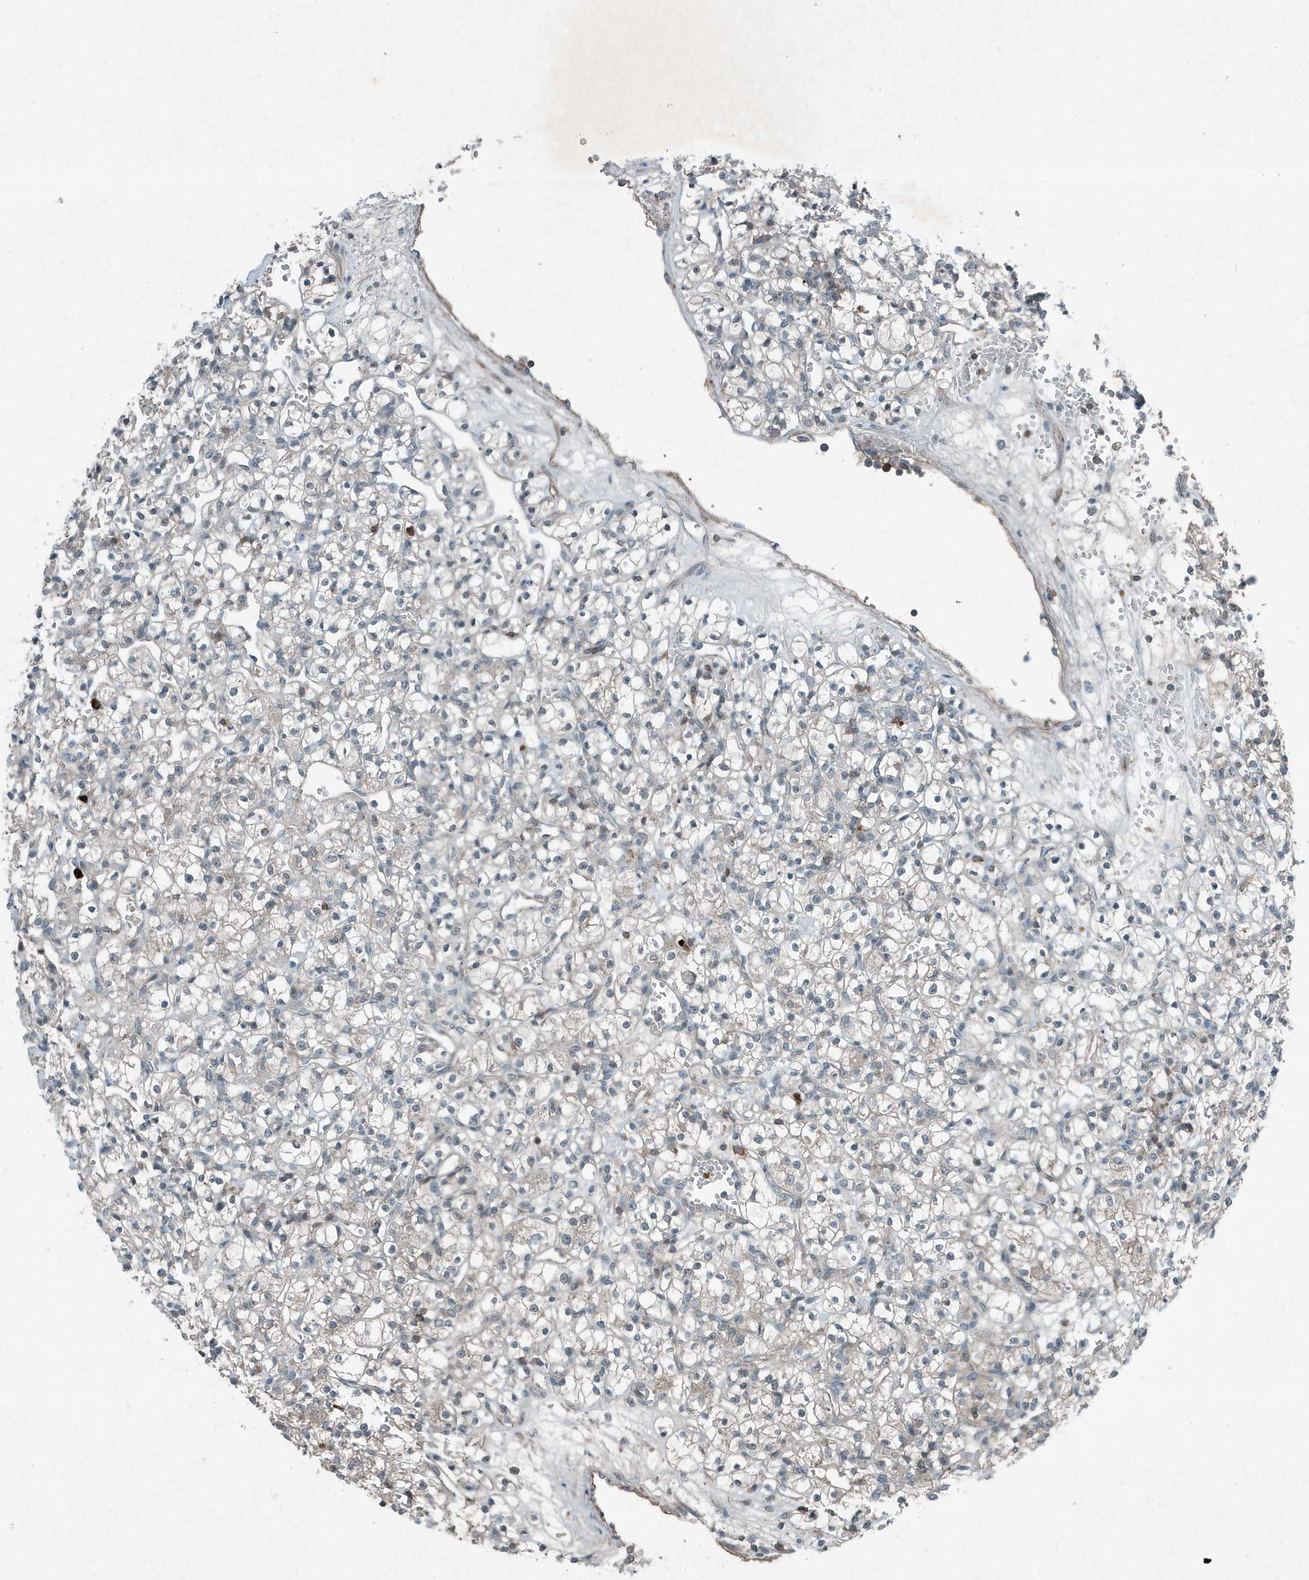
{"staining": {"intensity": "negative", "quantity": "none", "location": "none"}, "tissue": "renal cancer", "cell_type": "Tumor cells", "image_type": "cancer", "snomed": [{"axis": "morphology", "description": "Adenocarcinoma, NOS"}, {"axis": "topography", "description": "Kidney"}], "caption": "DAB (3,3'-diaminobenzidine) immunohistochemical staining of human renal cancer (adenocarcinoma) demonstrates no significant positivity in tumor cells.", "gene": "DAPP1", "patient": {"sex": "female", "age": 59}}